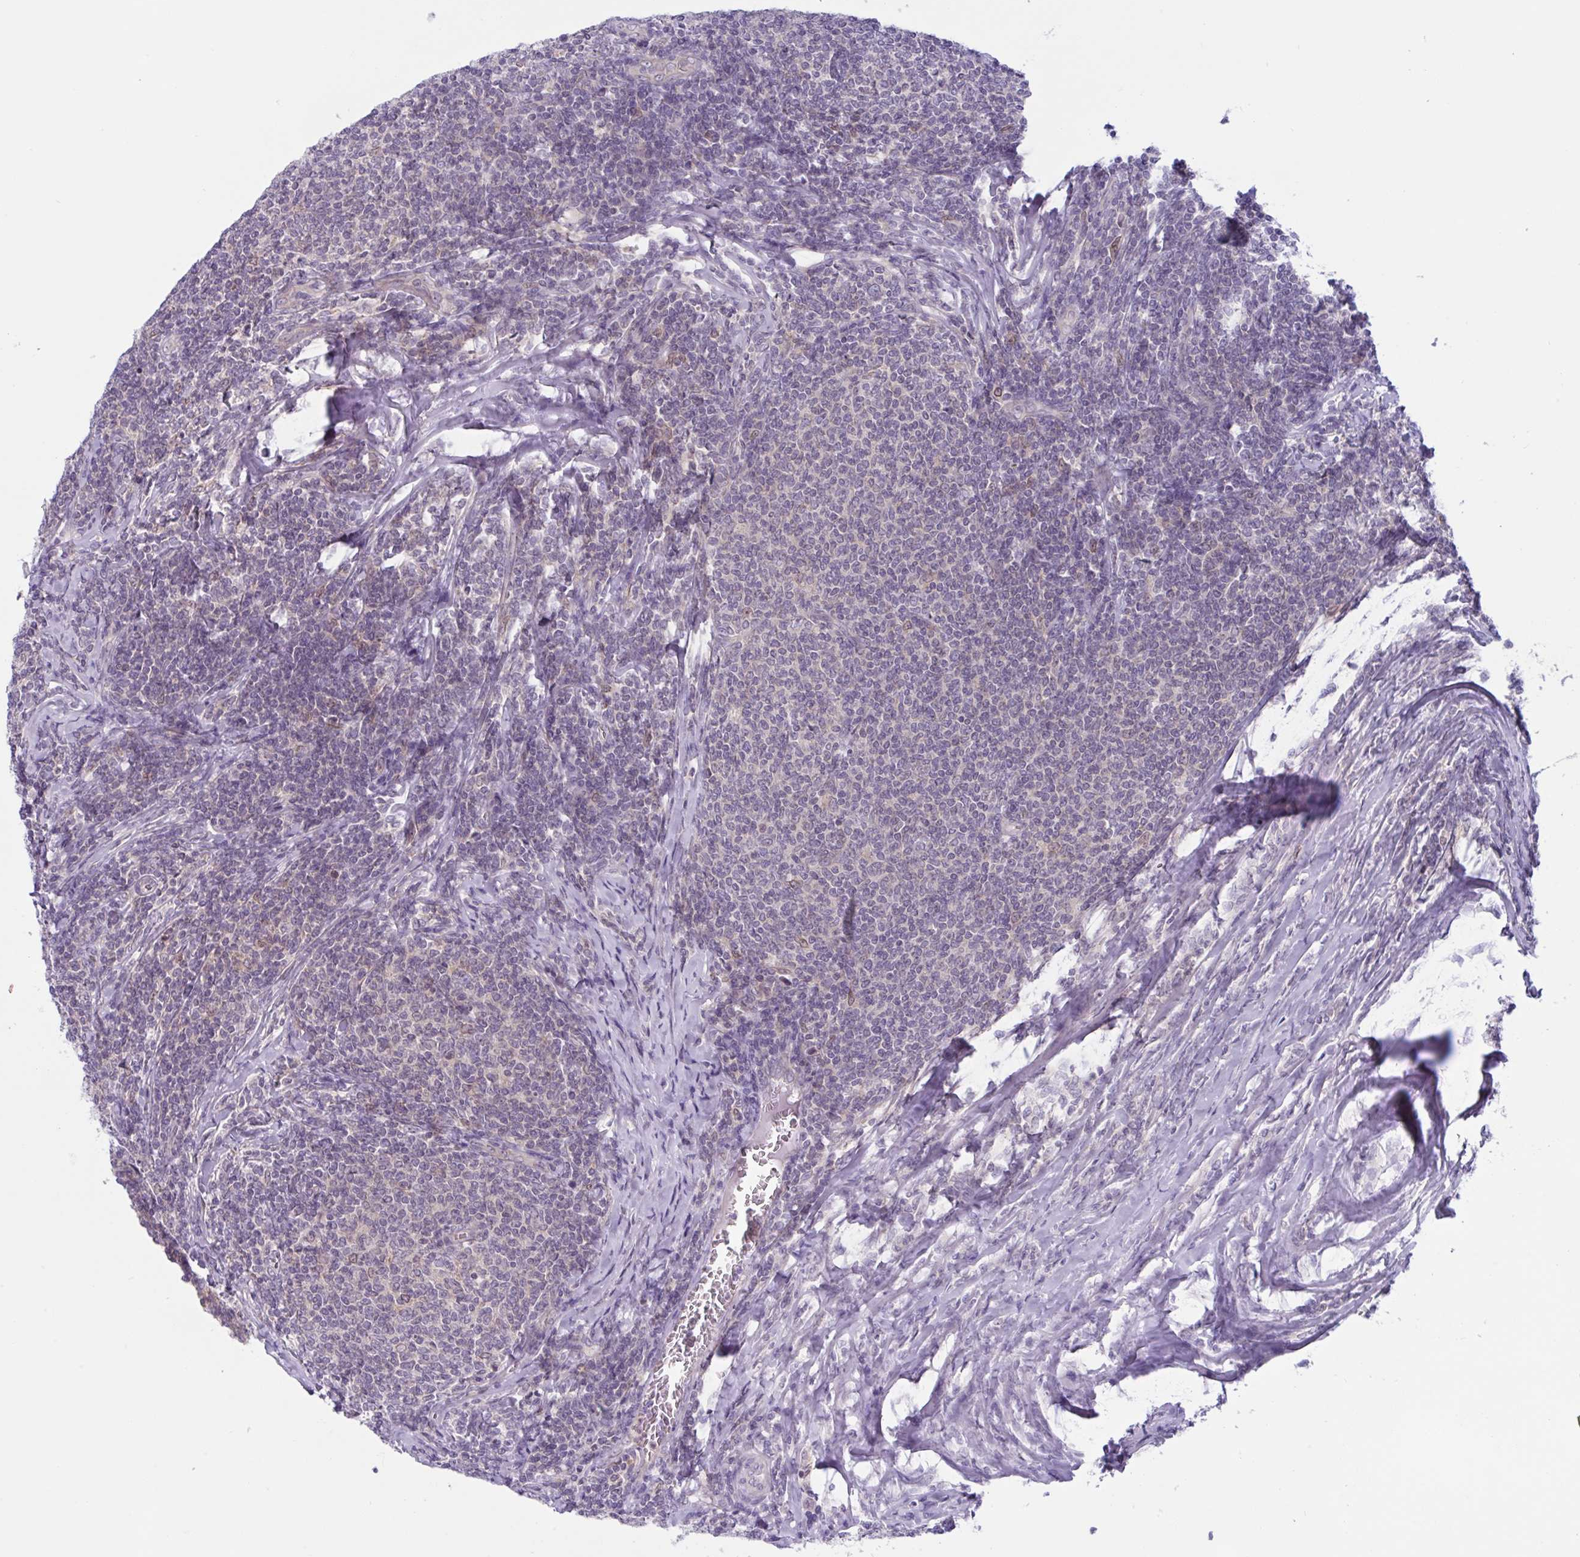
{"staining": {"intensity": "weak", "quantity": "25%-75%", "location": "cytoplasmic/membranous"}, "tissue": "lymphoma", "cell_type": "Tumor cells", "image_type": "cancer", "snomed": [{"axis": "morphology", "description": "Malignant lymphoma, non-Hodgkin's type, Low grade"}, {"axis": "topography", "description": "Lymph node"}], "caption": "Immunohistochemistry micrograph of neoplastic tissue: human low-grade malignant lymphoma, non-Hodgkin's type stained using immunohistochemistry demonstrates low levels of weak protein expression localized specifically in the cytoplasmic/membranous of tumor cells, appearing as a cytoplasmic/membranous brown color.", "gene": "TANK", "patient": {"sex": "male", "age": 52}}